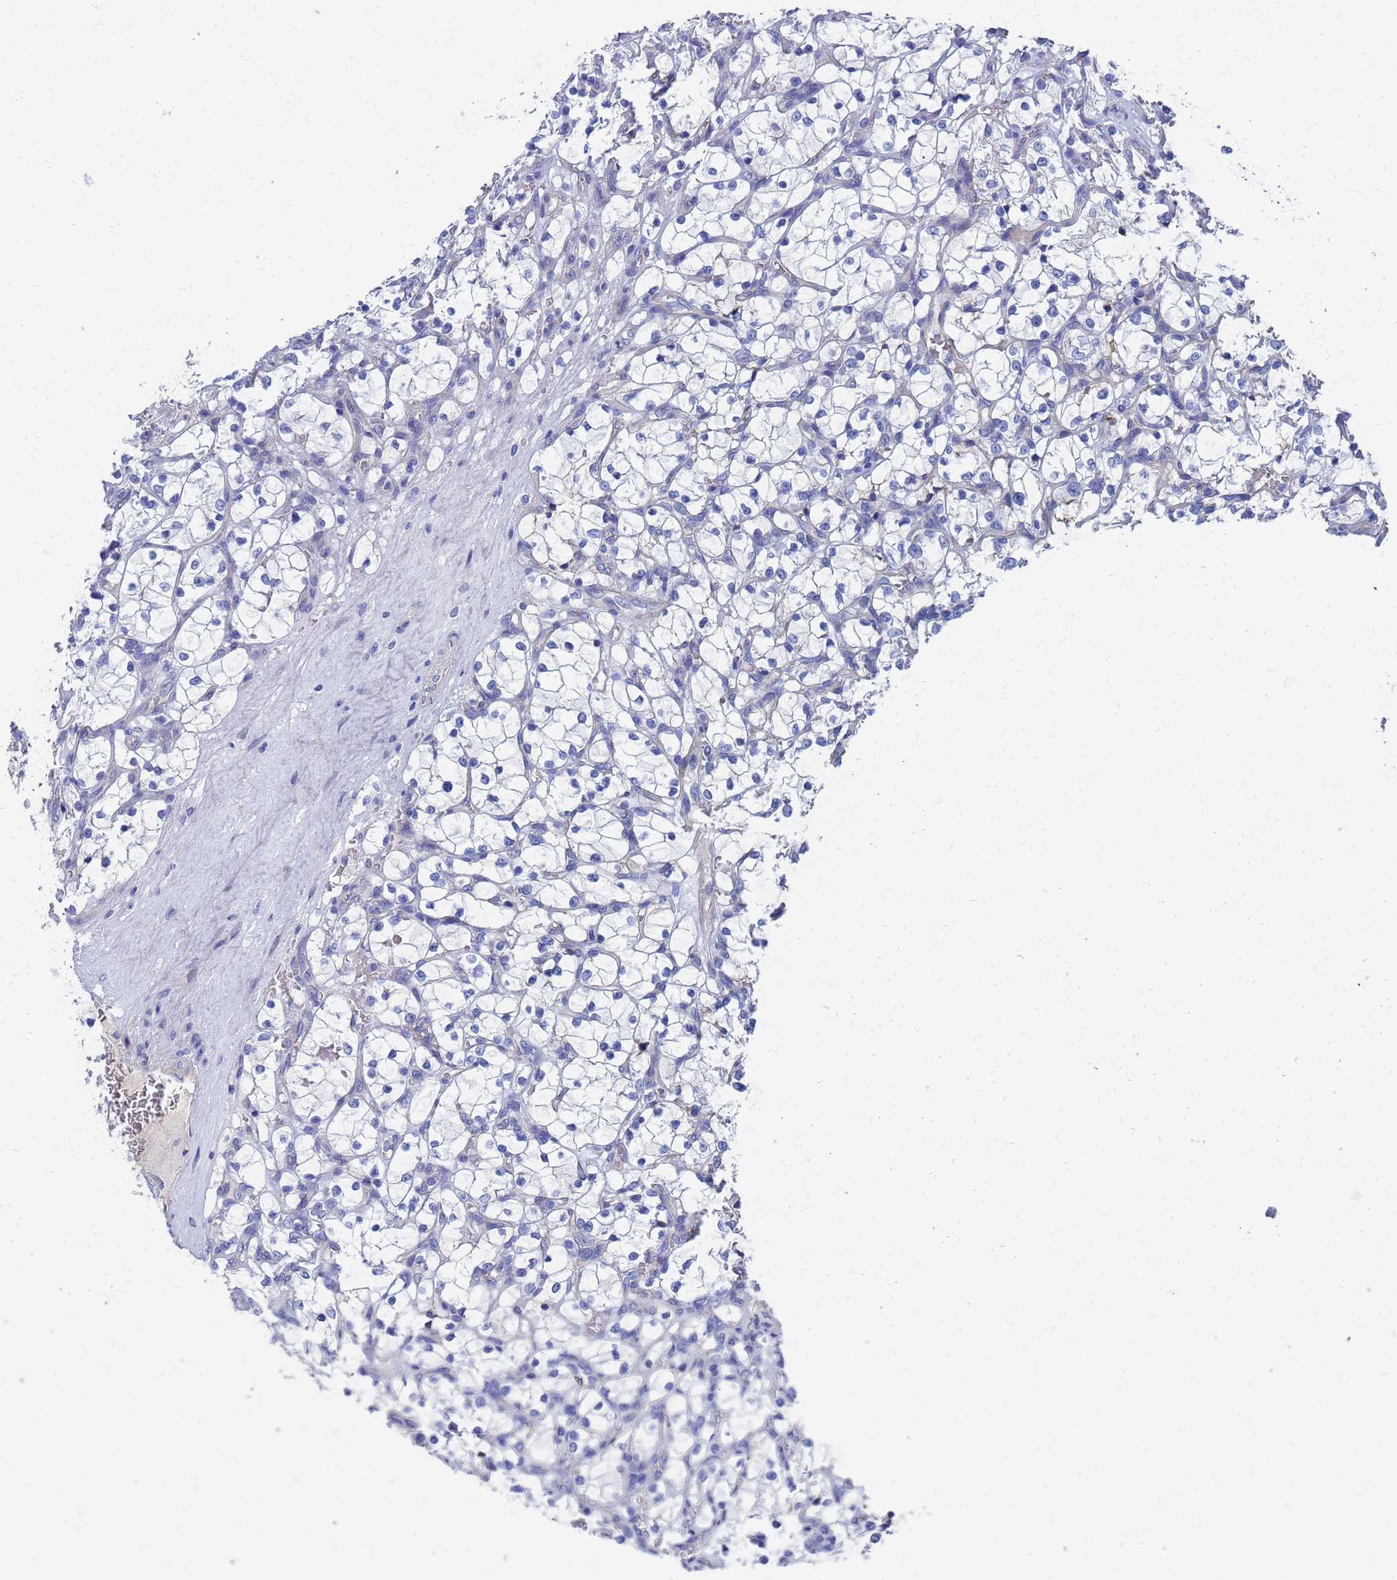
{"staining": {"intensity": "negative", "quantity": "none", "location": "none"}, "tissue": "renal cancer", "cell_type": "Tumor cells", "image_type": "cancer", "snomed": [{"axis": "morphology", "description": "Adenocarcinoma, NOS"}, {"axis": "topography", "description": "Kidney"}], "caption": "Protein analysis of renal cancer shows no significant staining in tumor cells.", "gene": "LBX2", "patient": {"sex": "female", "age": 69}}